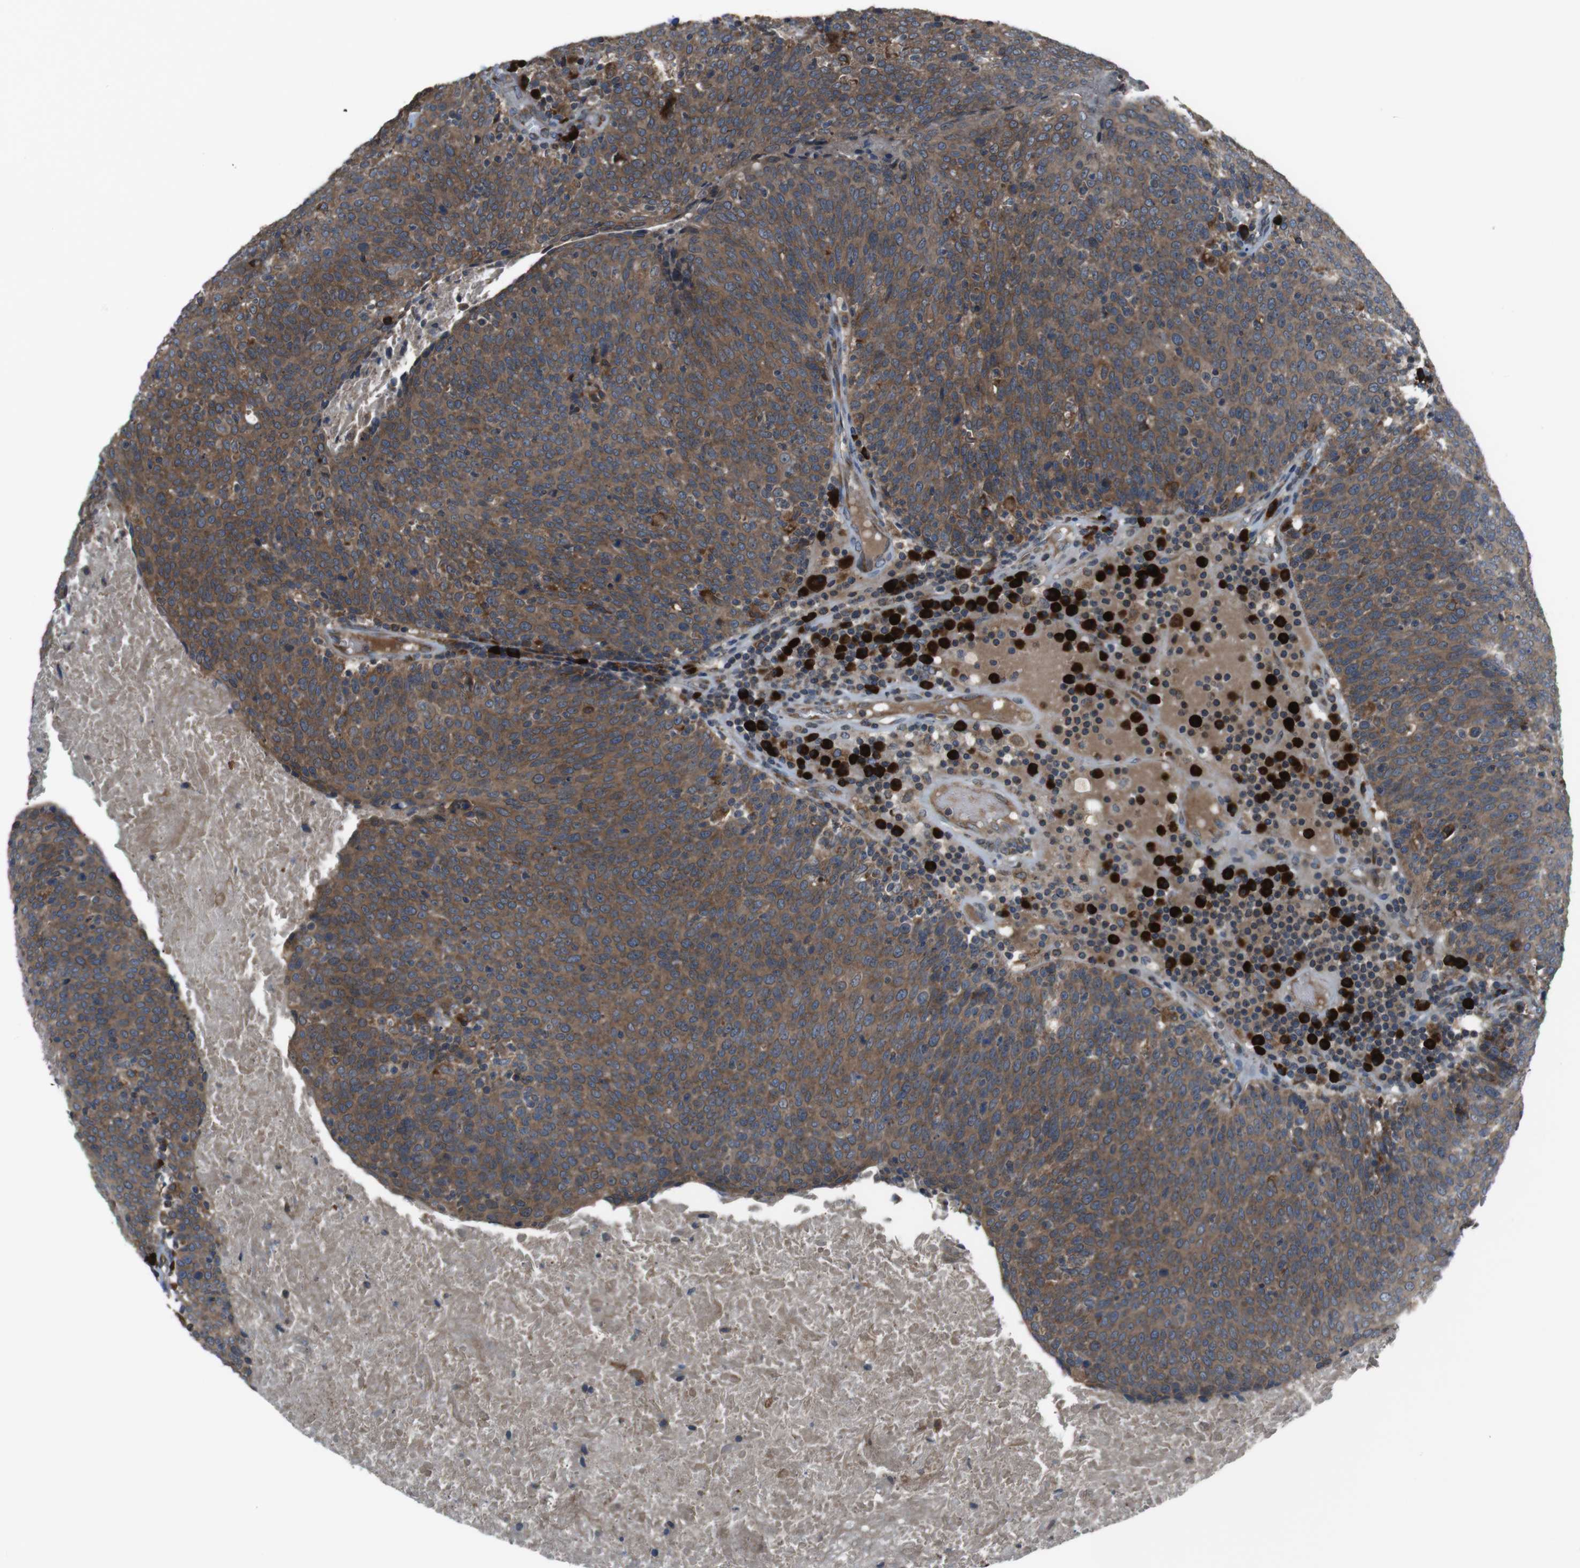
{"staining": {"intensity": "strong", "quantity": ">75%", "location": "cytoplasmic/membranous"}, "tissue": "head and neck cancer", "cell_type": "Tumor cells", "image_type": "cancer", "snomed": [{"axis": "morphology", "description": "Squamous cell carcinoma, NOS"}, {"axis": "morphology", "description": "Squamous cell carcinoma, metastatic, NOS"}, {"axis": "topography", "description": "Lymph node"}, {"axis": "topography", "description": "Head-Neck"}], "caption": "DAB (3,3'-diaminobenzidine) immunohistochemical staining of human head and neck cancer displays strong cytoplasmic/membranous protein positivity in about >75% of tumor cells.", "gene": "SSR3", "patient": {"sex": "male", "age": 62}}